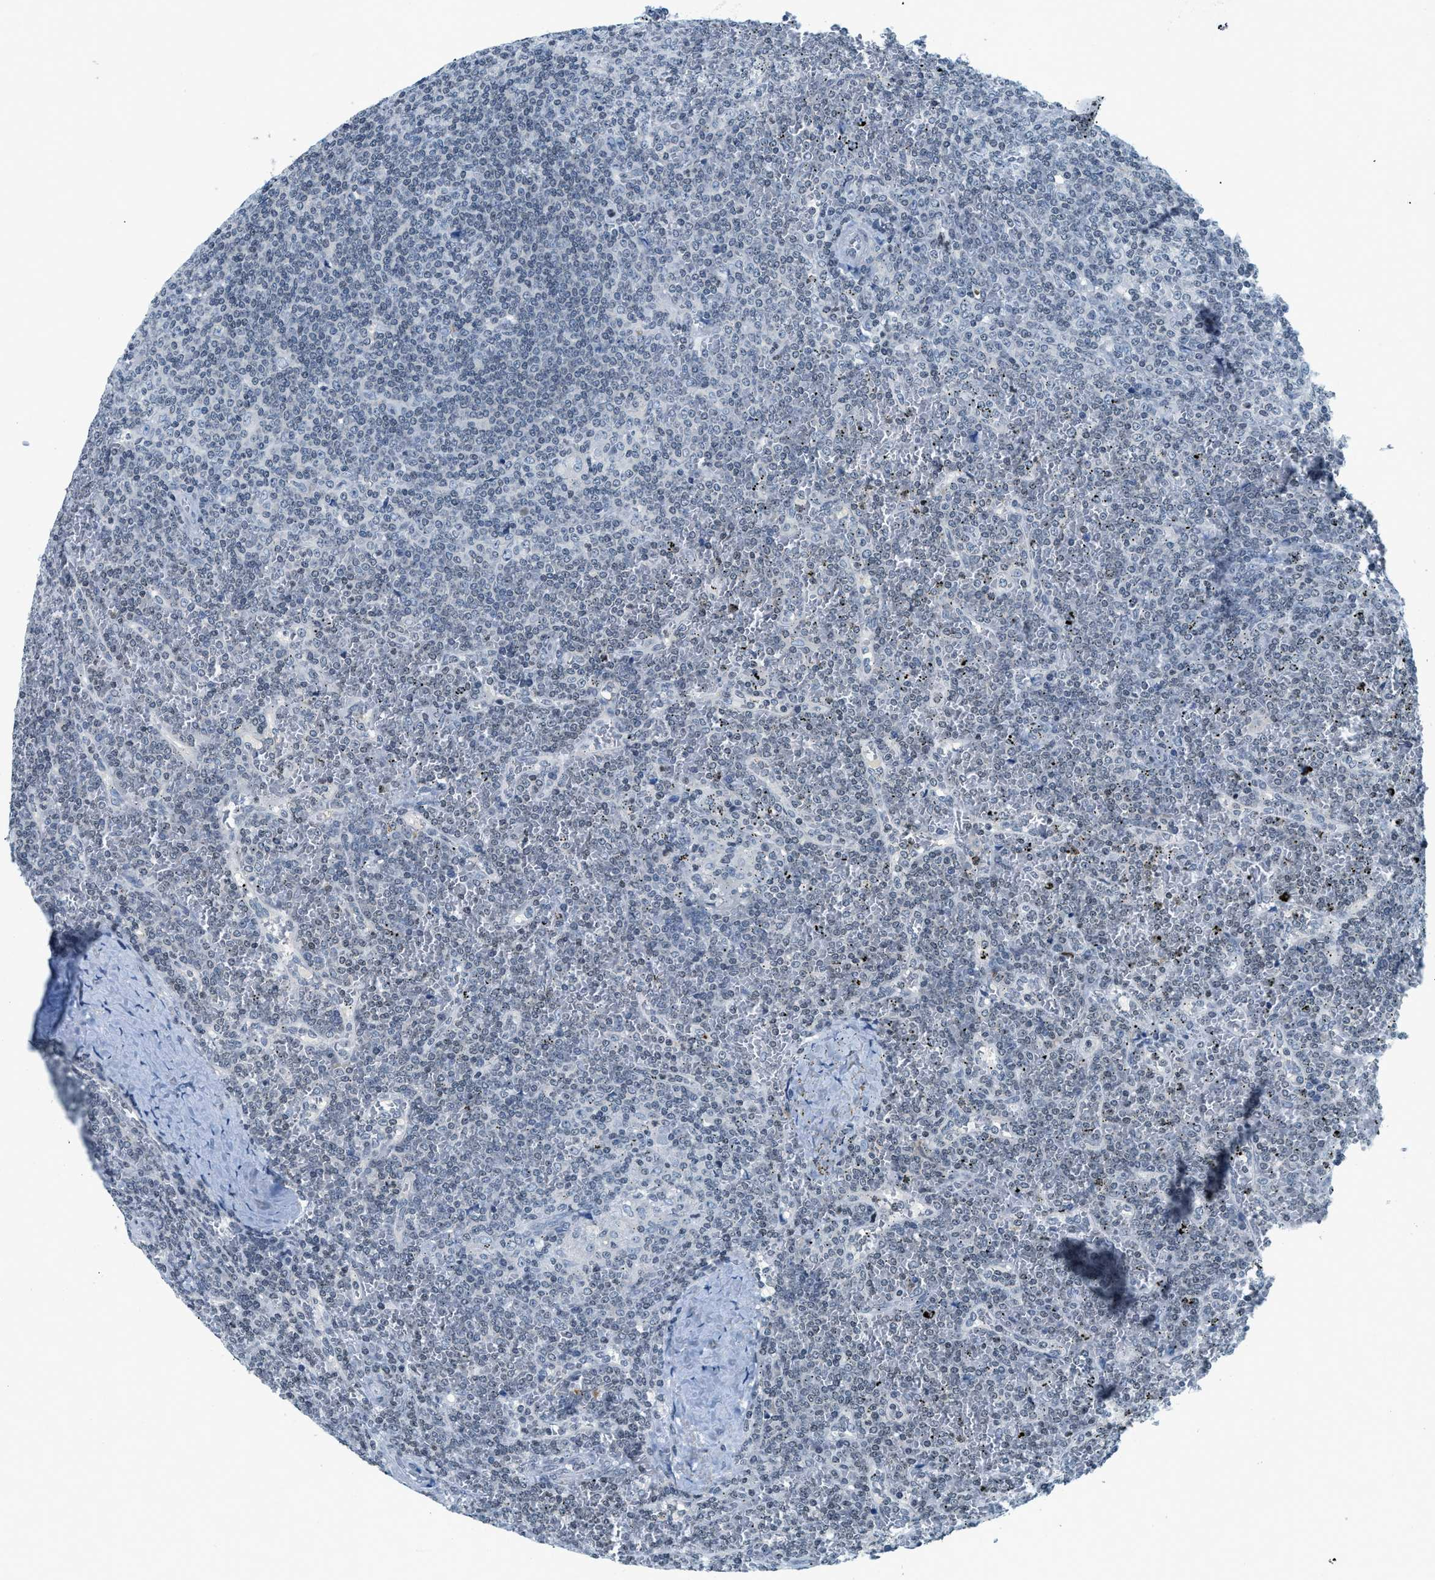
{"staining": {"intensity": "negative", "quantity": "none", "location": "none"}, "tissue": "lymphoma", "cell_type": "Tumor cells", "image_type": "cancer", "snomed": [{"axis": "morphology", "description": "Malignant lymphoma, non-Hodgkin's type, Low grade"}, {"axis": "topography", "description": "Spleen"}], "caption": "IHC photomicrograph of malignant lymphoma, non-Hodgkin's type (low-grade) stained for a protein (brown), which demonstrates no positivity in tumor cells.", "gene": "UVRAG", "patient": {"sex": "female", "age": 19}}